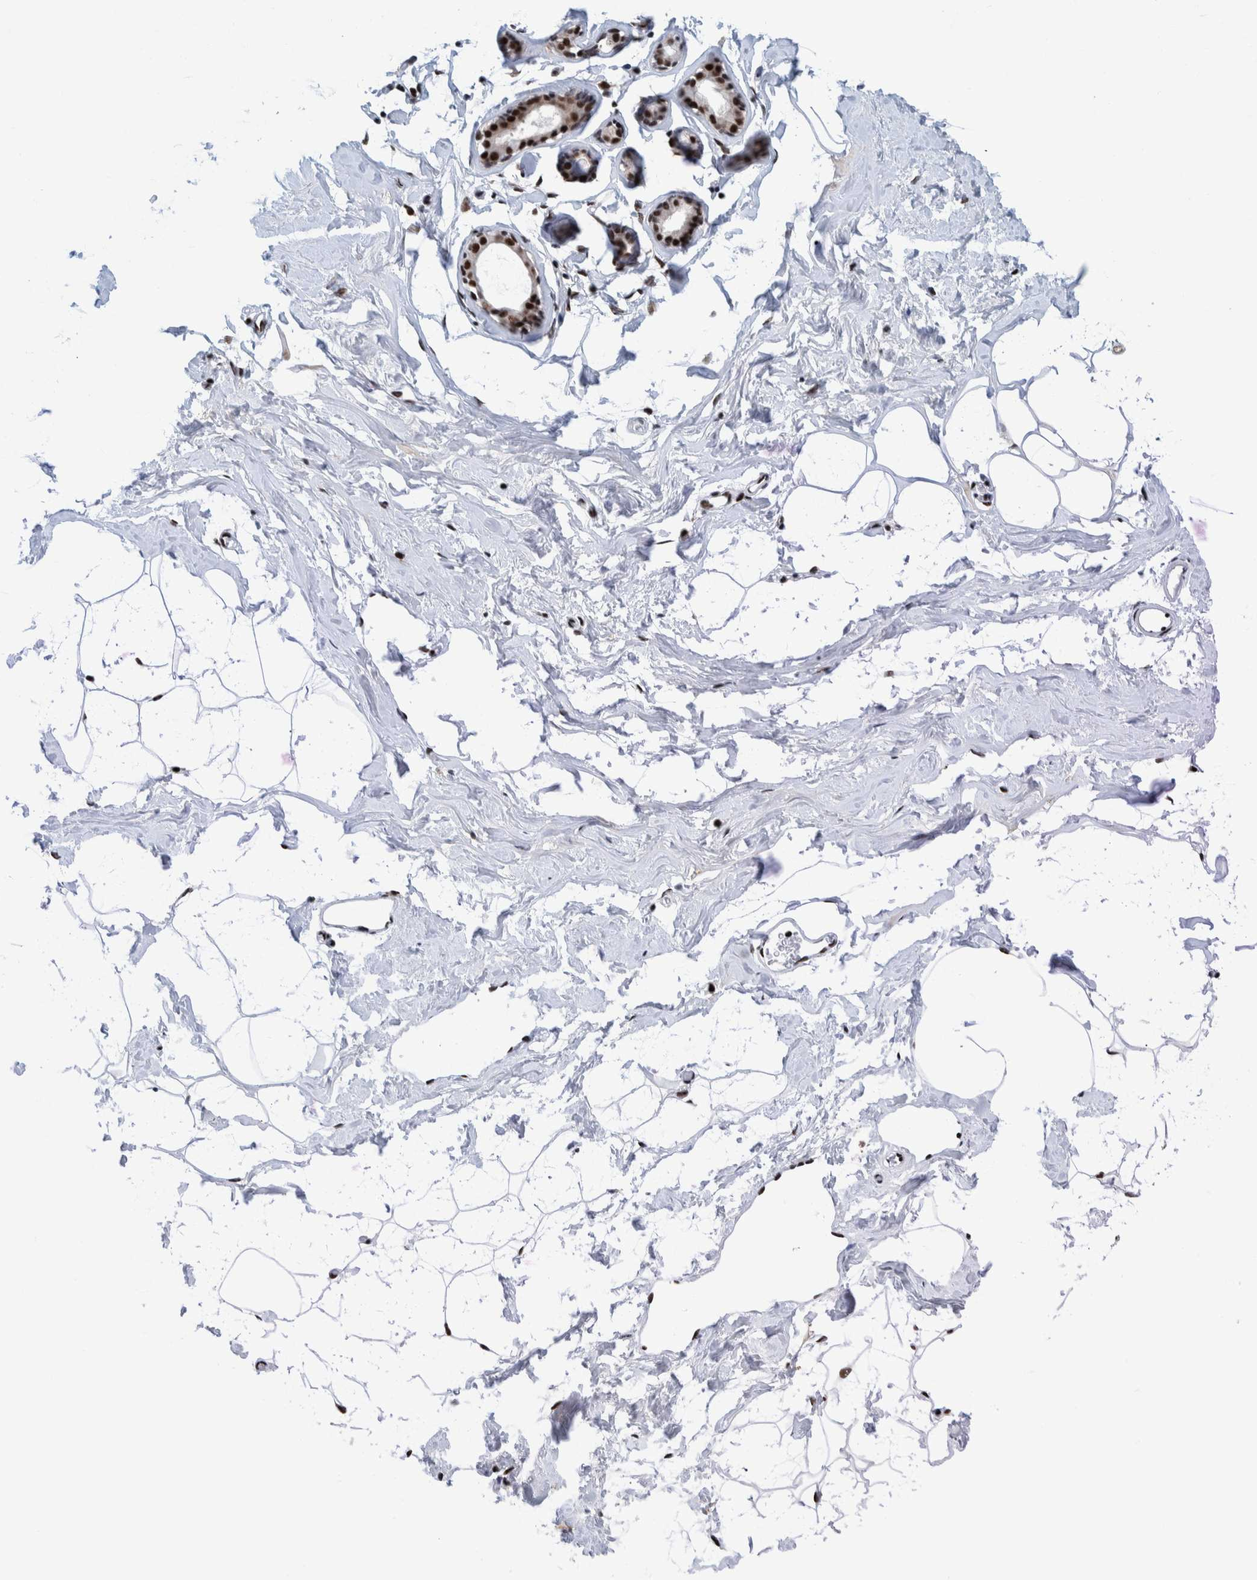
{"staining": {"intensity": "strong", "quantity": ">75%", "location": "nuclear"}, "tissue": "adipose tissue", "cell_type": "Adipocytes", "image_type": "normal", "snomed": [{"axis": "morphology", "description": "Normal tissue, NOS"}, {"axis": "morphology", "description": "Fibrosis, NOS"}, {"axis": "topography", "description": "Breast"}, {"axis": "topography", "description": "Adipose tissue"}], "caption": "Brown immunohistochemical staining in benign adipose tissue exhibits strong nuclear expression in approximately >75% of adipocytes.", "gene": "EFTUD2", "patient": {"sex": "female", "age": 39}}